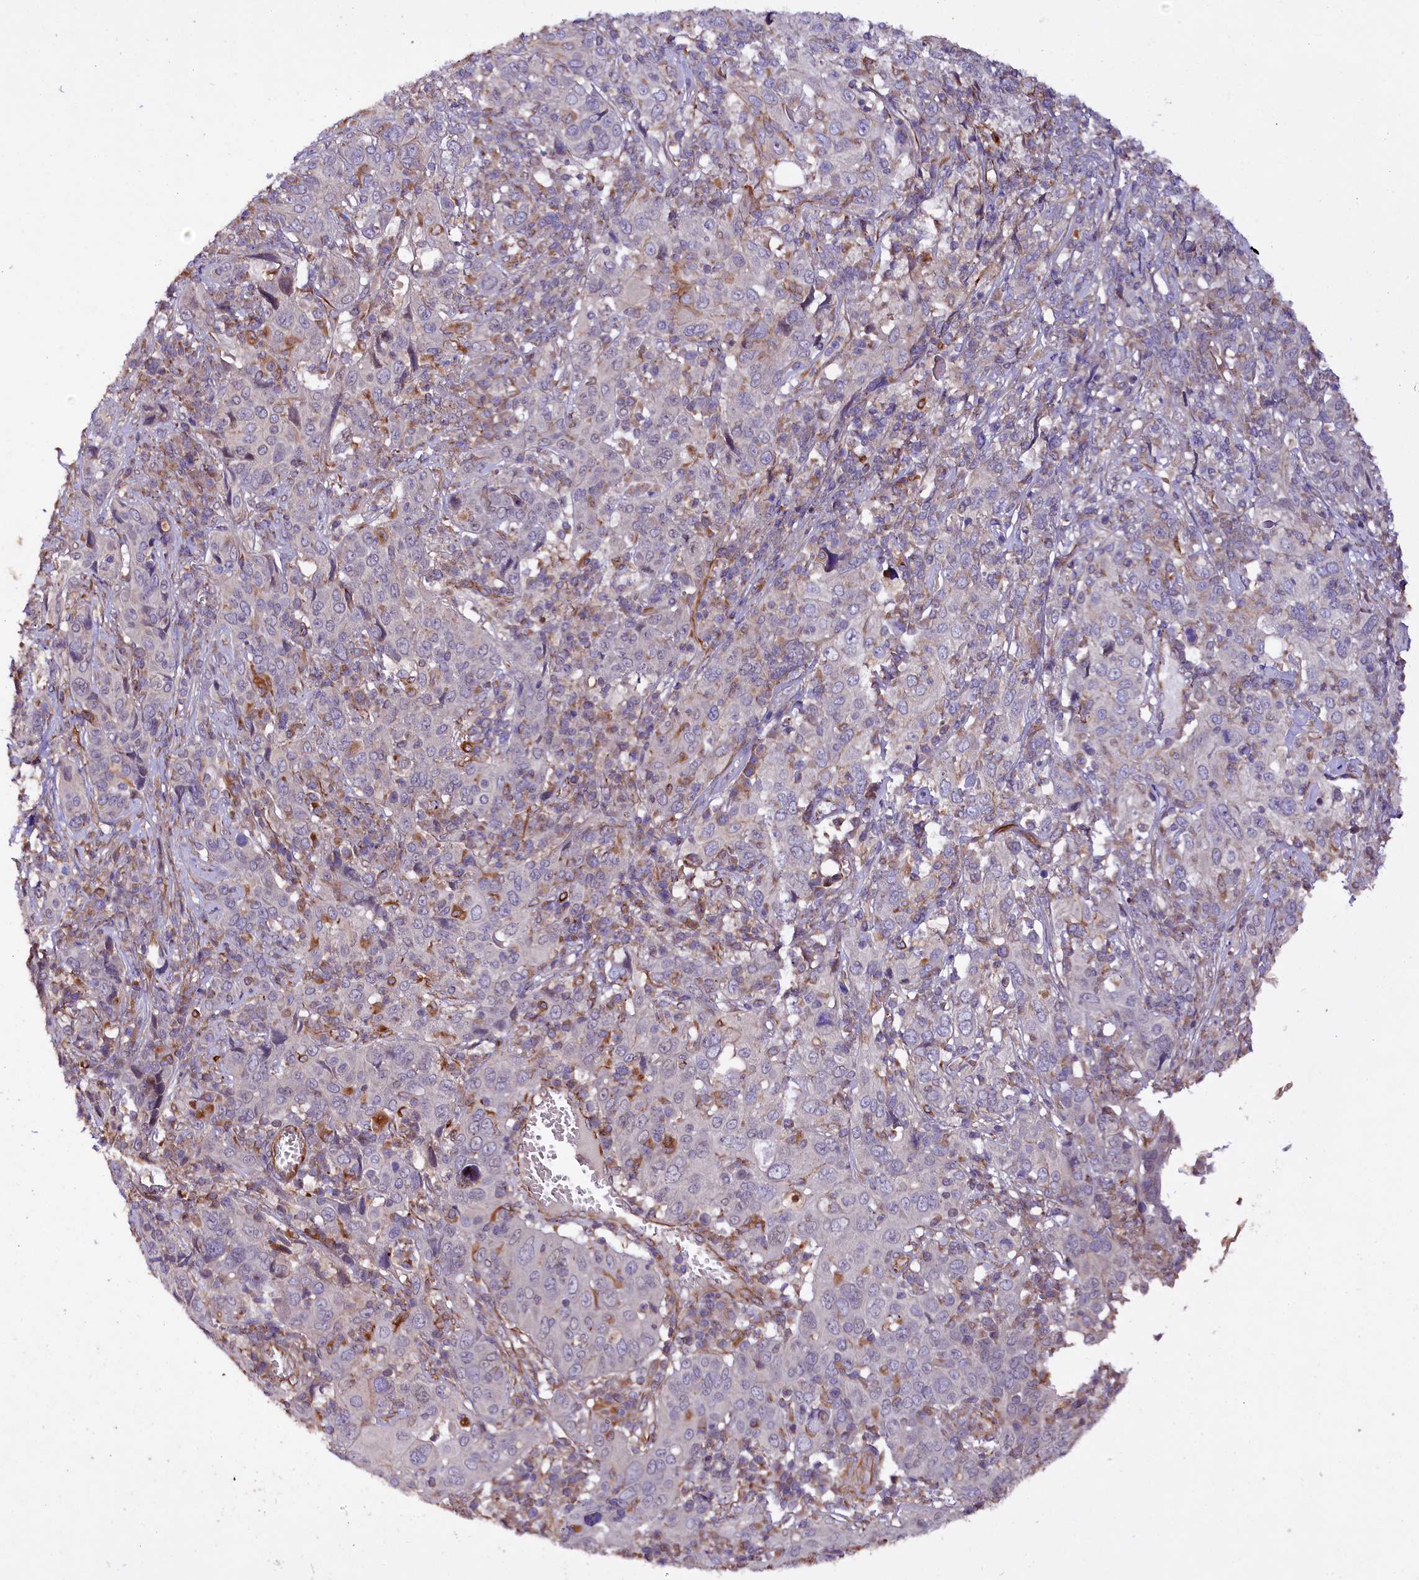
{"staining": {"intensity": "negative", "quantity": "none", "location": "none"}, "tissue": "cervical cancer", "cell_type": "Tumor cells", "image_type": "cancer", "snomed": [{"axis": "morphology", "description": "Squamous cell carcinoma, NOS"}, {"axis": "topography", "description": "Cervix"}], "caption": "This is an IHC image of human cervical squamous cell carcinoma. There is no expression in tumor cells.", "gene": "TTC12", "patient": {"sex": "female", "age": 46}}